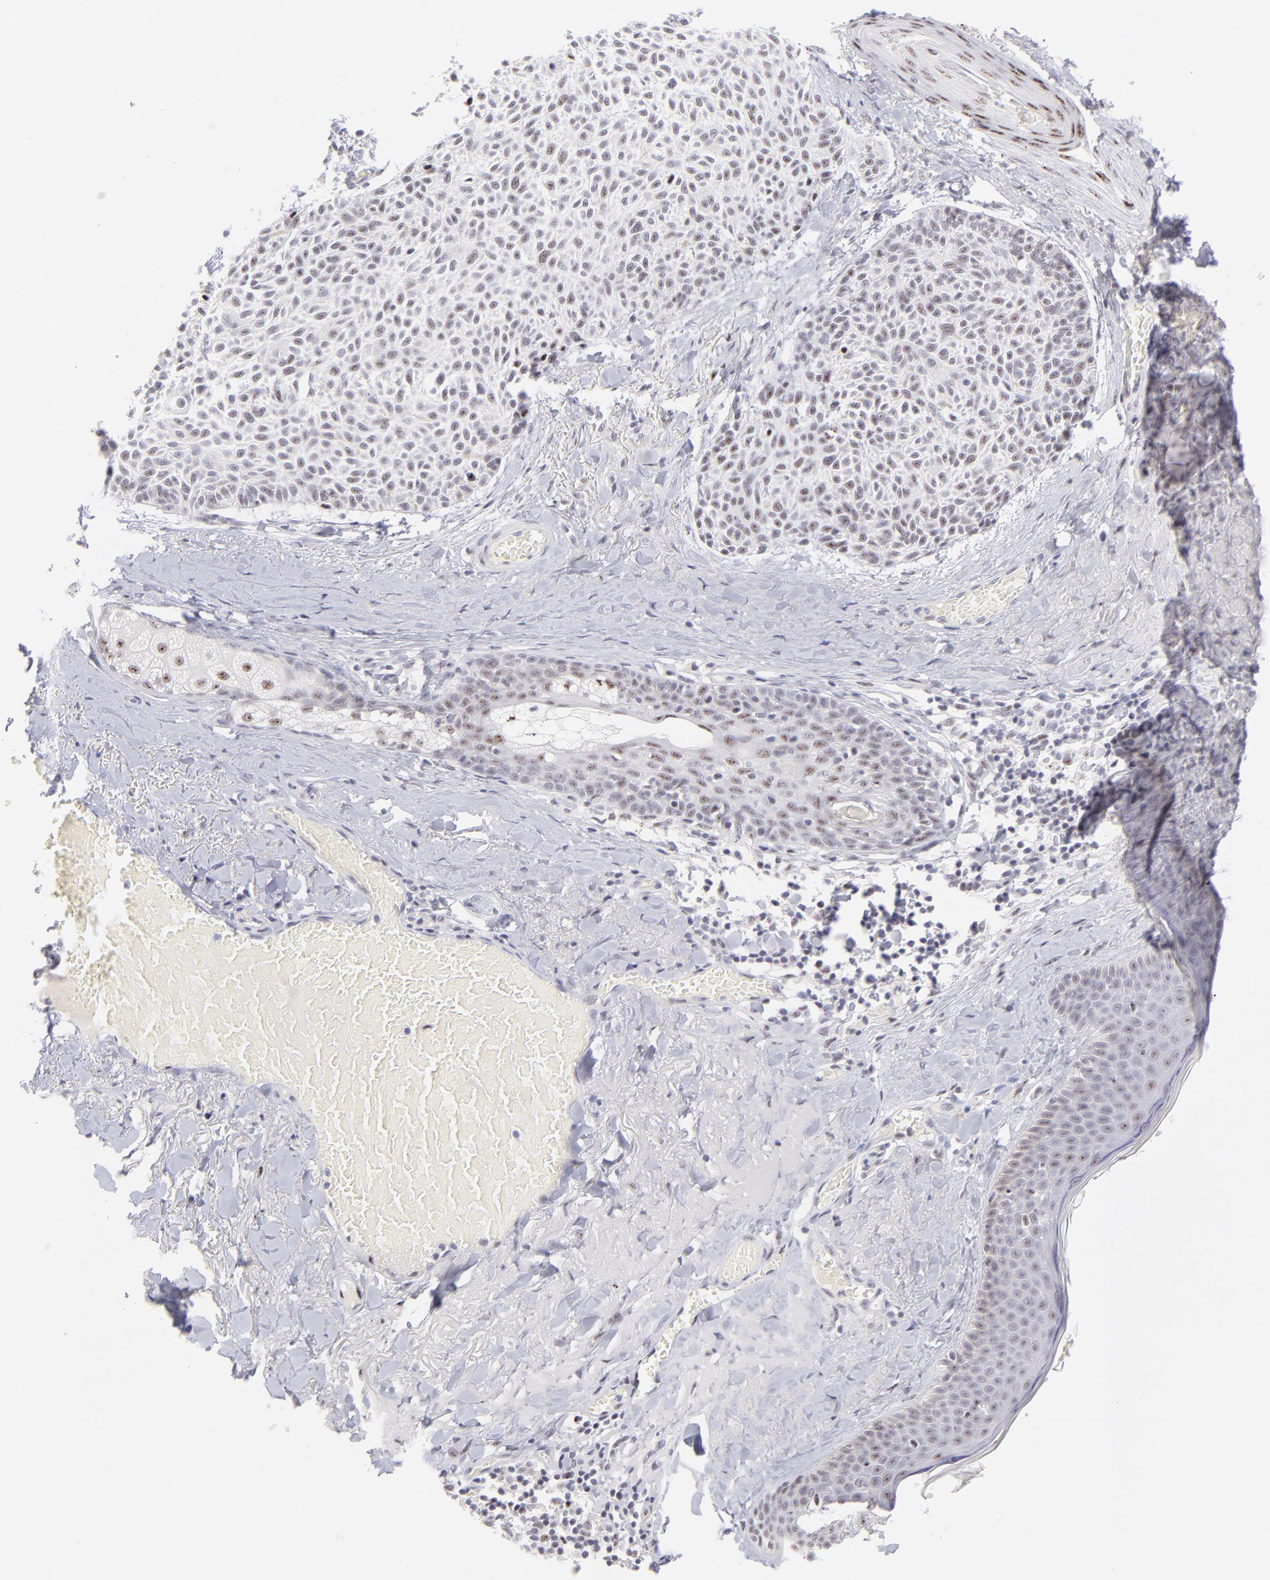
{"staining": {"intensity": "weak", "quantity": "25%-75%", "location": "nuclear"}, "tissue": "skin cancer", "cell_type": "Tumor cells", "image_type": "cancer", "snomed": [{"axis": "morphology", "description": "Normal tissue, NOS"}, {"axis": "morphology", "description": "Basal cell carcinoma"}, {"axis": "topography", "description": "Skin"}], "caption": "Skin cancer (basal cell carcinoma) stained with a protein marker reveals weak staining in tumor cells.", "gene": "CDC25C", "patient": {"sex": "female", "age": 70}}